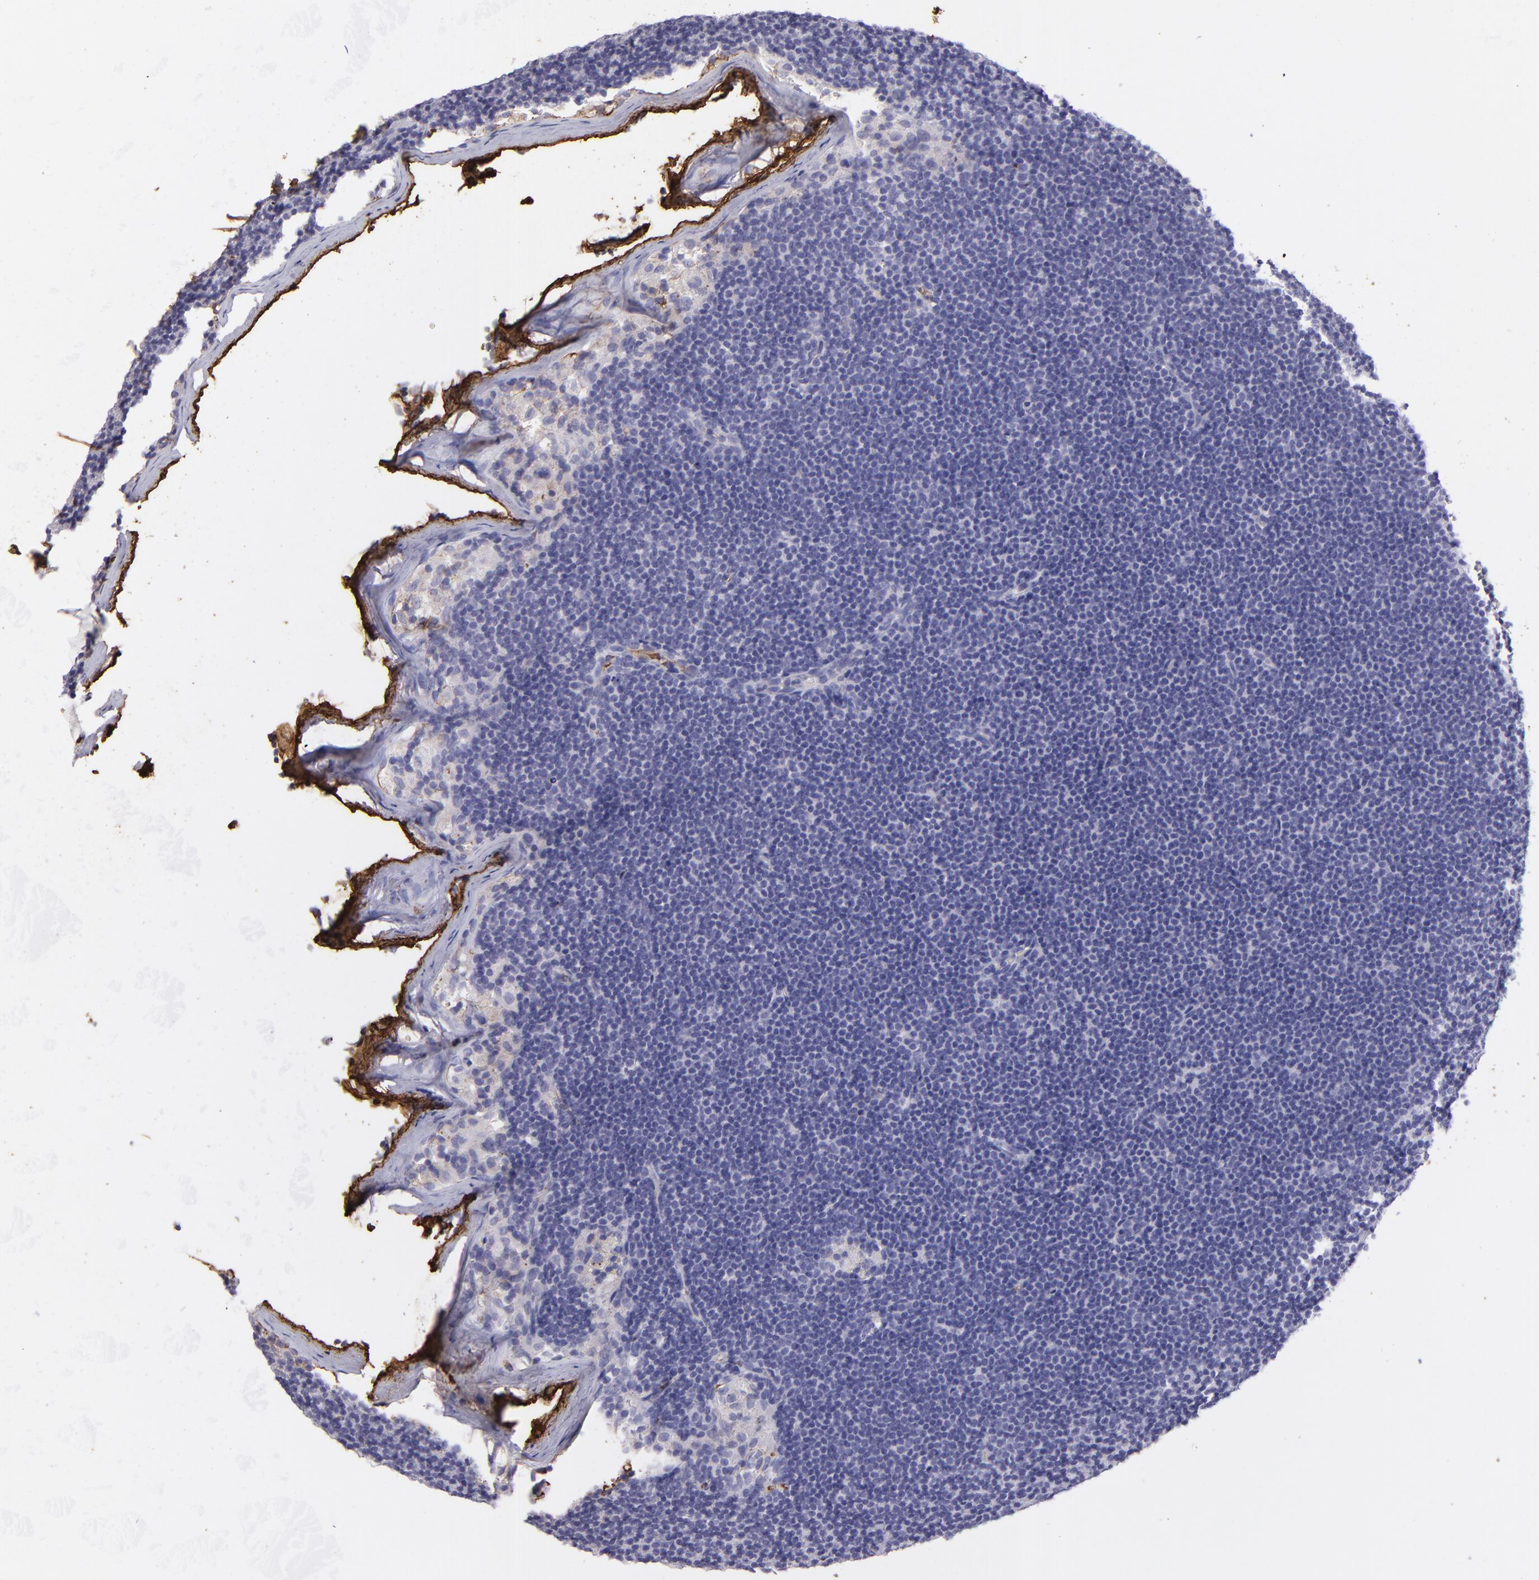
{"staining": {"intensity": "negative", "quantity": "none", "location": "none"}, "tissue": "lymphoma", "cell_type": "Tumor cells", "image_type": "cancer", "snomed": [{"axis": "morphology", "description": "Malignant lymphoma, non-Hodgkin's type, Low grade"}, {"axis": "topography", "description": "Lymph node"}], "caption": "Lymphoma stained for a protein using IHC exhibits no positivity tumor cells.", "gene": "FGB", "patient": {"sex": "female", "age": 73}}